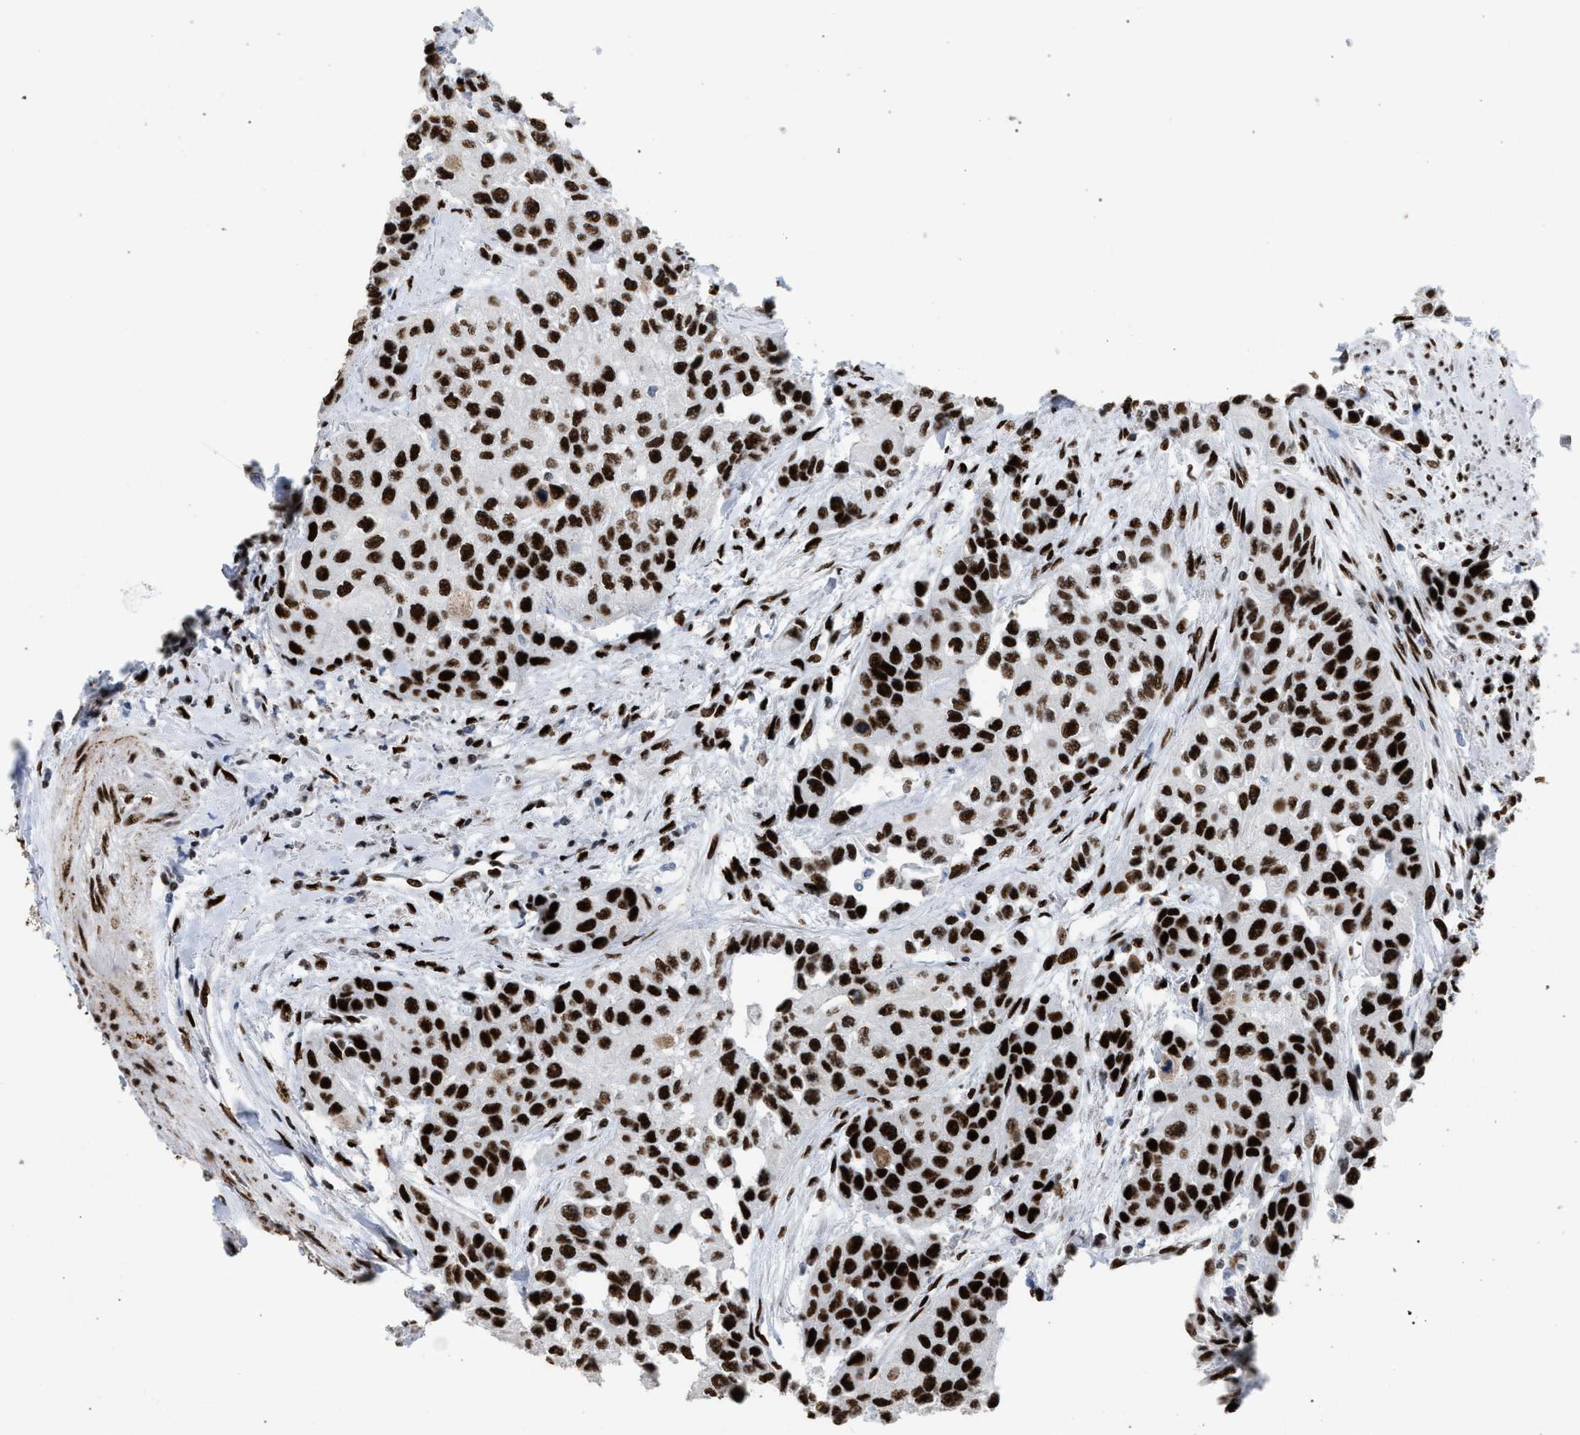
{"staining": {"intensity": "strong", "quantity": ">75%", "location": "nuclear"}, "tissue": "urothelial cancer", "cell_type": "Tumor cells", "image_type": "cancer", "snomed": [{"axis": "morphology", "description": "Urothelial carcinoma, High grade"}, {"axis": "topography", "description": "Urinary bladder"}], "caption": "There is high levels of strong nuclear expression in tumor cells of urothelial cancer, as demonstrated by immunohistochemical staining (brown color).", "gene": "TP53BP1", "patient": {"sex": "female", "age": 56}}